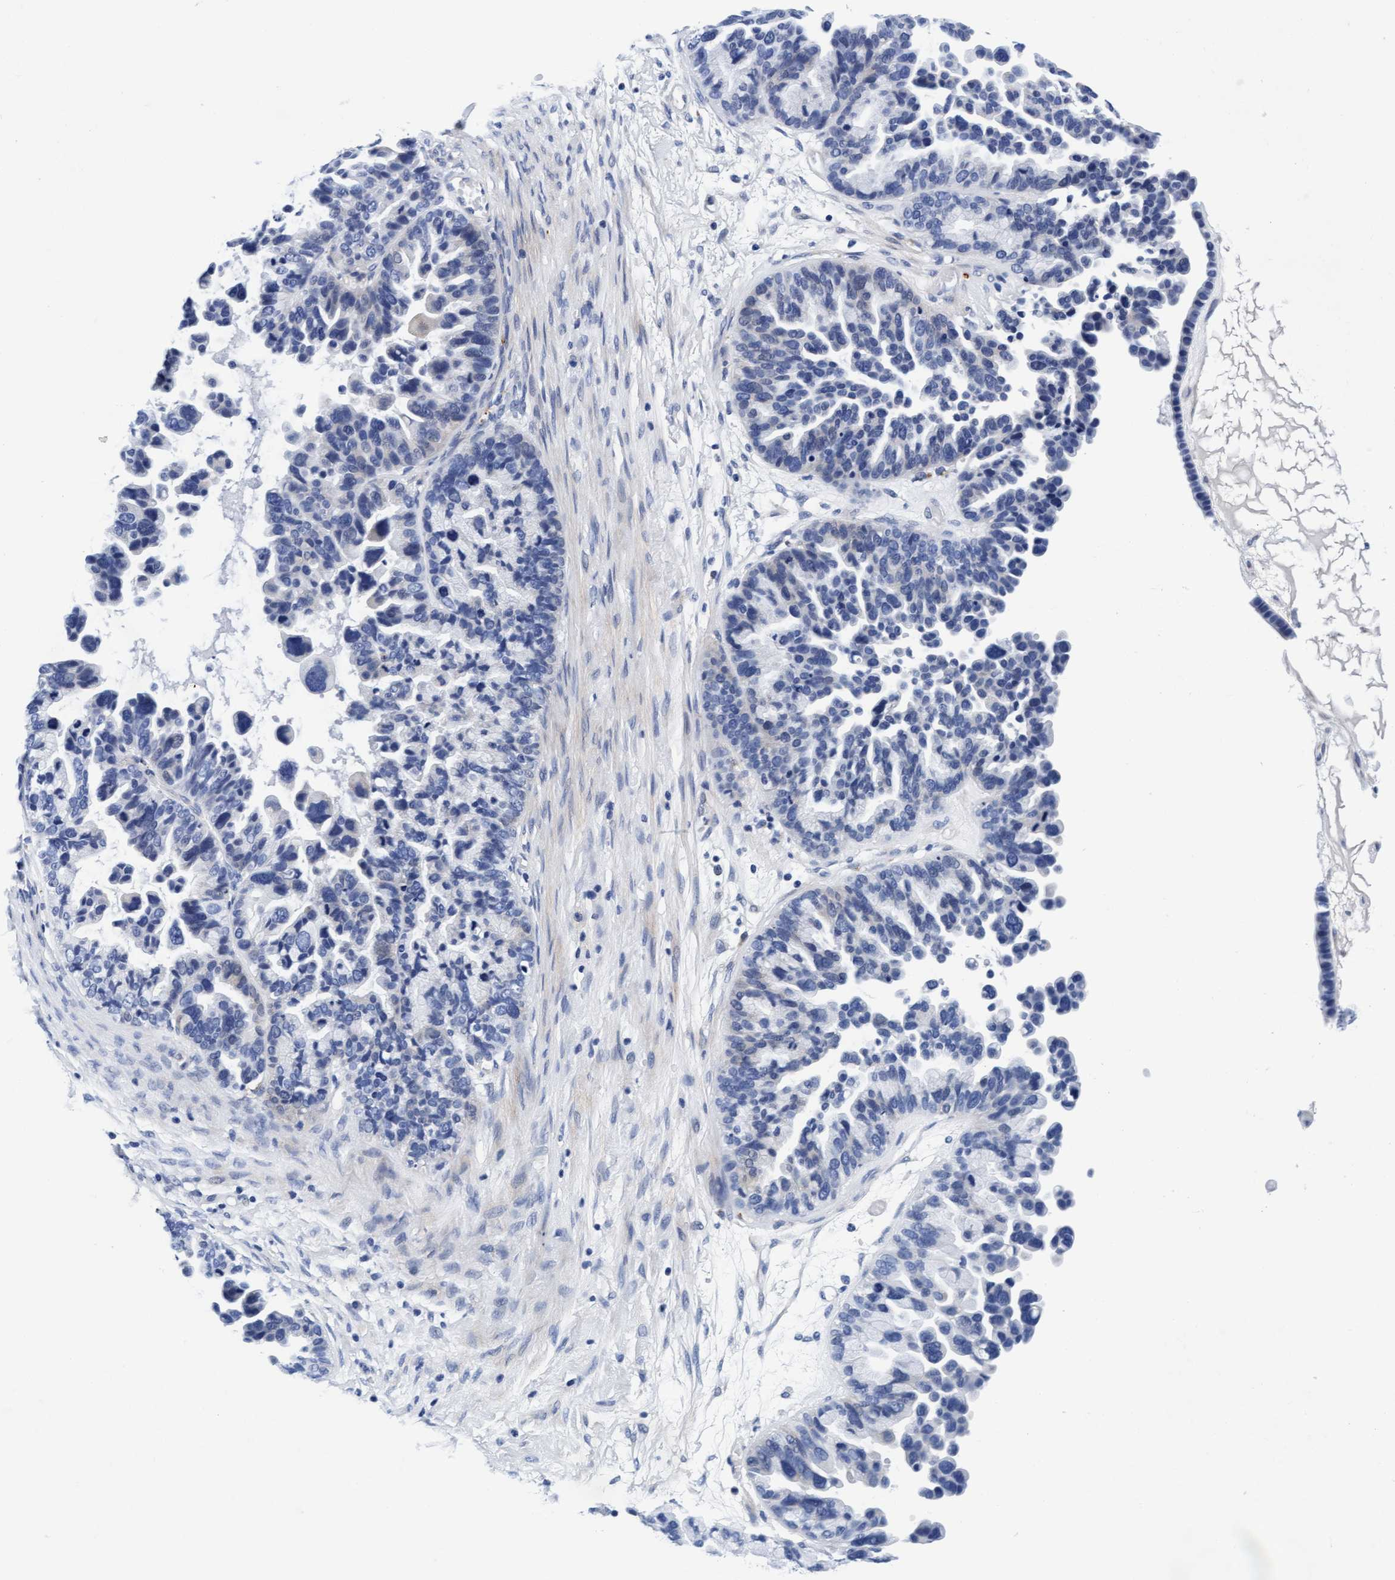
{"staining": {"intensity": "negative", "quantity": "none", "location": "none"}, "tissue": "ovarian cancer", "cell_type": "Tumor cells", "image_type": "cancer", "snomed": [{"axis": "morphology", "description": "Cystadenocarcinoma, serous, NOS"}, {"axis": "topography", "description": "Ovary"}], "caption": "IHC of ovarian cancer reveals no staining in tumor cells.", "gene": "ARSG", "patient": {"sex": "female", "age": 56}}